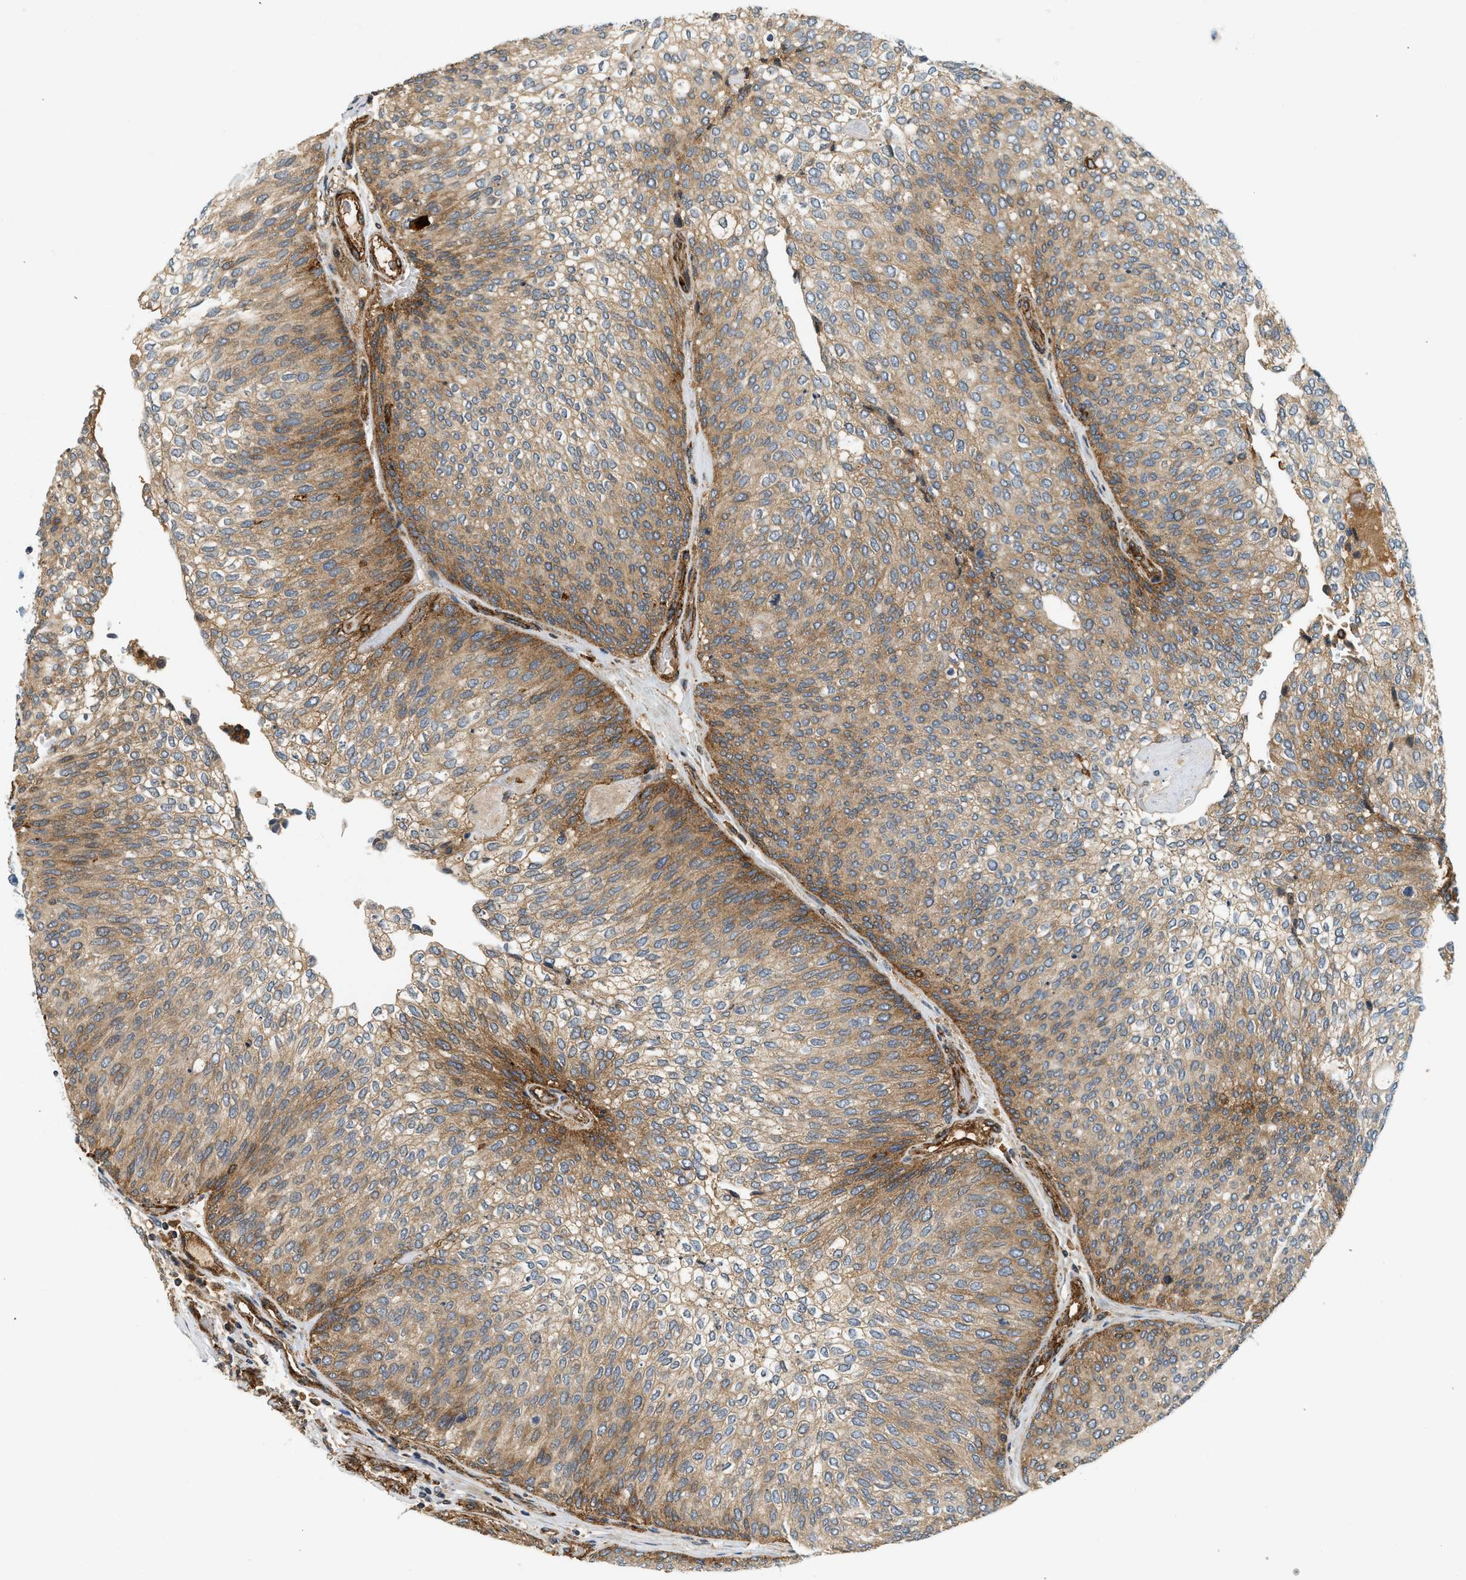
{"staining": {"intensity": "moderate", "quantity": "25%-75%", "location": "cytoplasmic/membranous"}, "tissue": "urothelial cancer", "cell_type": "Tumor cells", "image_type": "cancer", "snomed": [{"axis": "morphology", "description": "Urothelial carcinoma, Low grade"}, {"axis": "topography", "description": "Urinary bladder"}], "caption": "DAB (3,3'-diaminobenzidine) immunohistochemical staining of human low-grade urothelial carcinoma exhibits moderate cytoplasmic/membranous protein expression in about 25%-75% of tumor cells. (IHC, brightfield microscopy, high magnification).", "gene": "HIP1", "patient": {"sex": "female", "age": 79}}